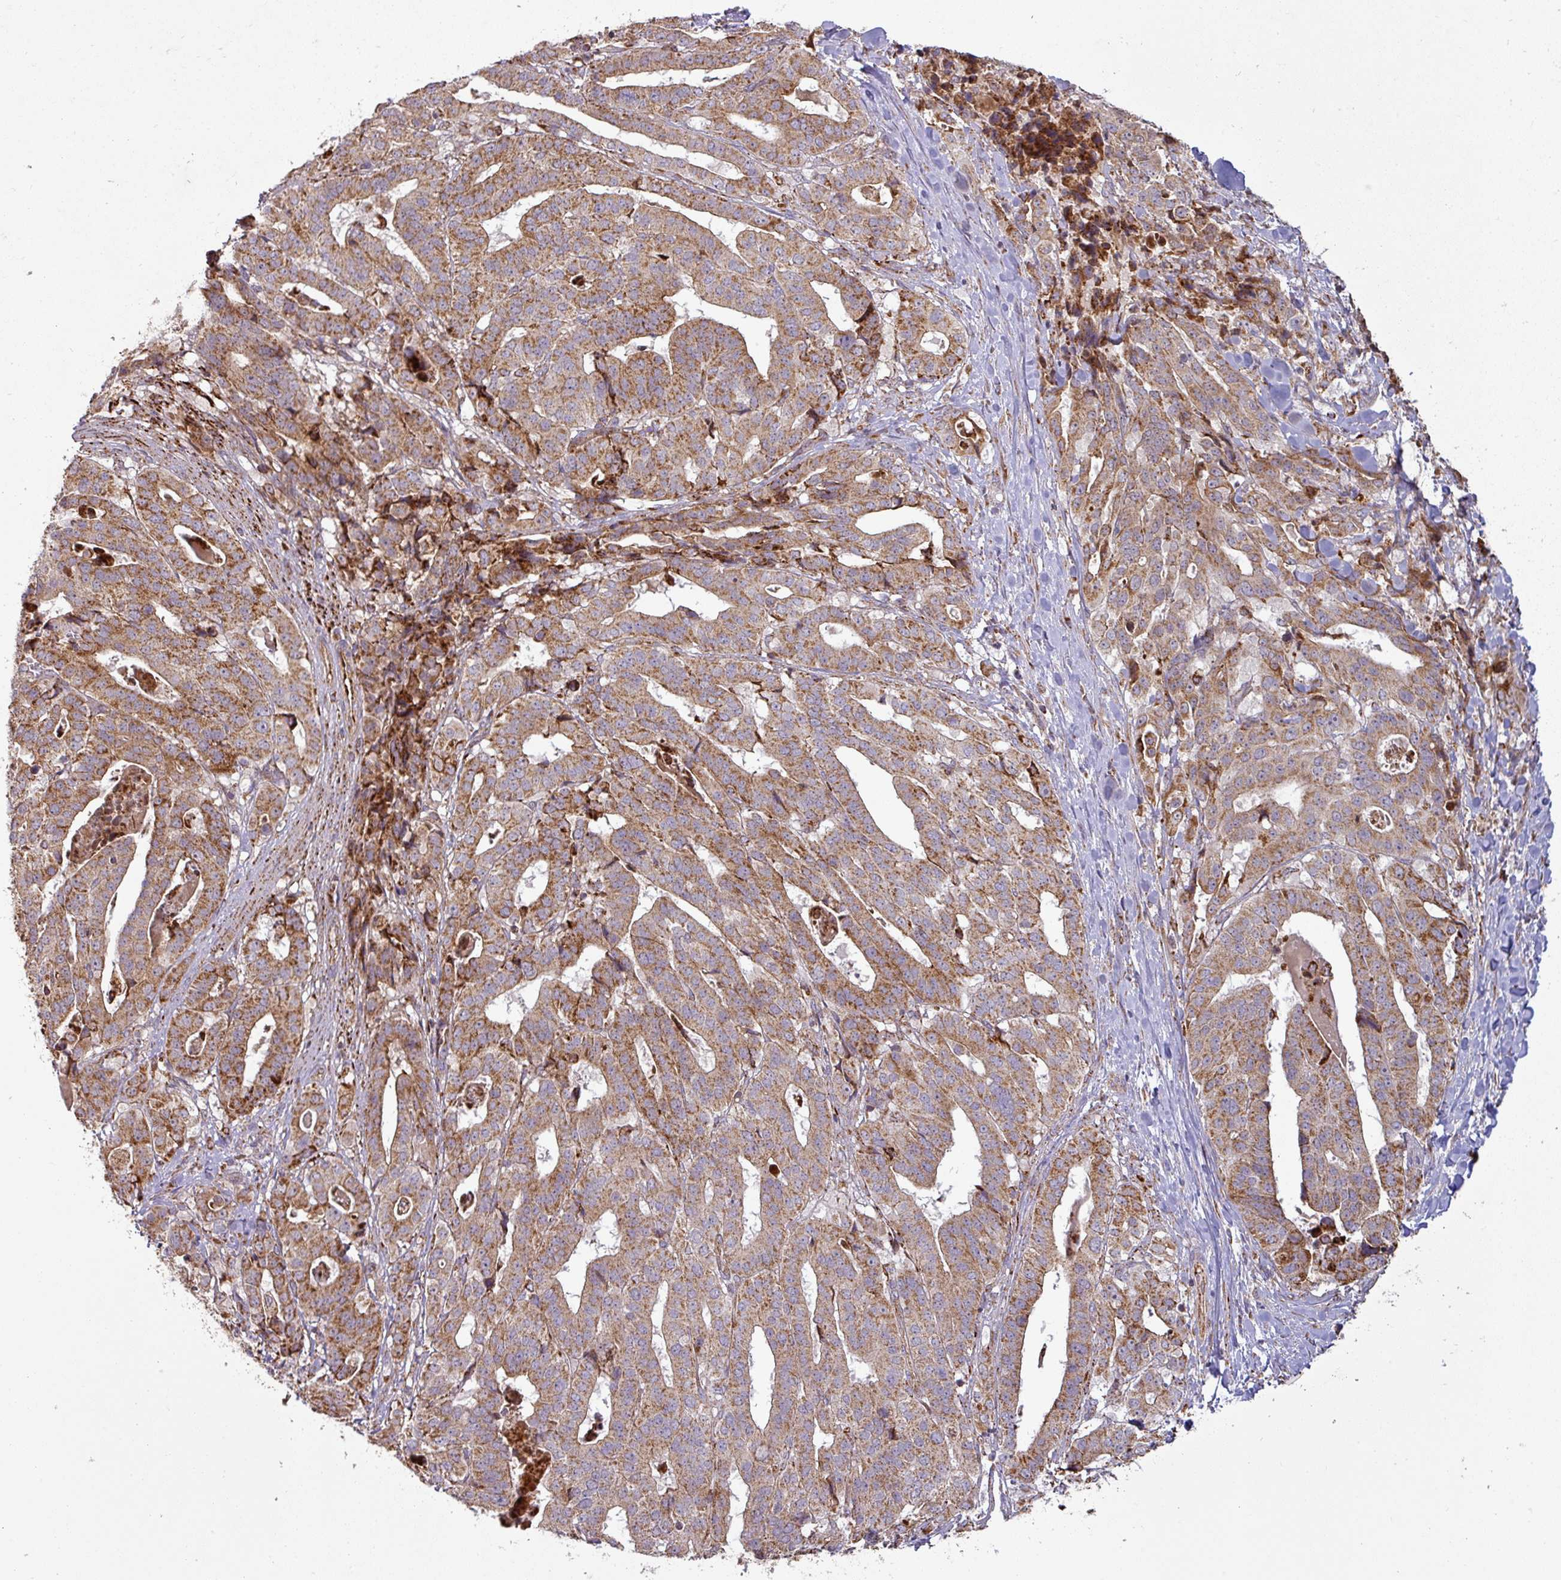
{"staining": {"intensity": "moderate", "quantity": ">75%", "location": "cytoplasmic/membranous"}, "tissue": "stomach cancer", "cell_type": "Tumor cells", "image_type": "cancer", "snomed": [{"axis": "morphology", "description": "Adenocarcinoma, NOS"}, {"axis": "topography", "description": "Stomach"}], "caption": "Protein staining of stomach cancer tissue shows moderate cytoplasmic/membranous expression in approximately >75% of tumor cells.", "gene": "GPD2", "patient": {"sex": "male", "age": 48}}